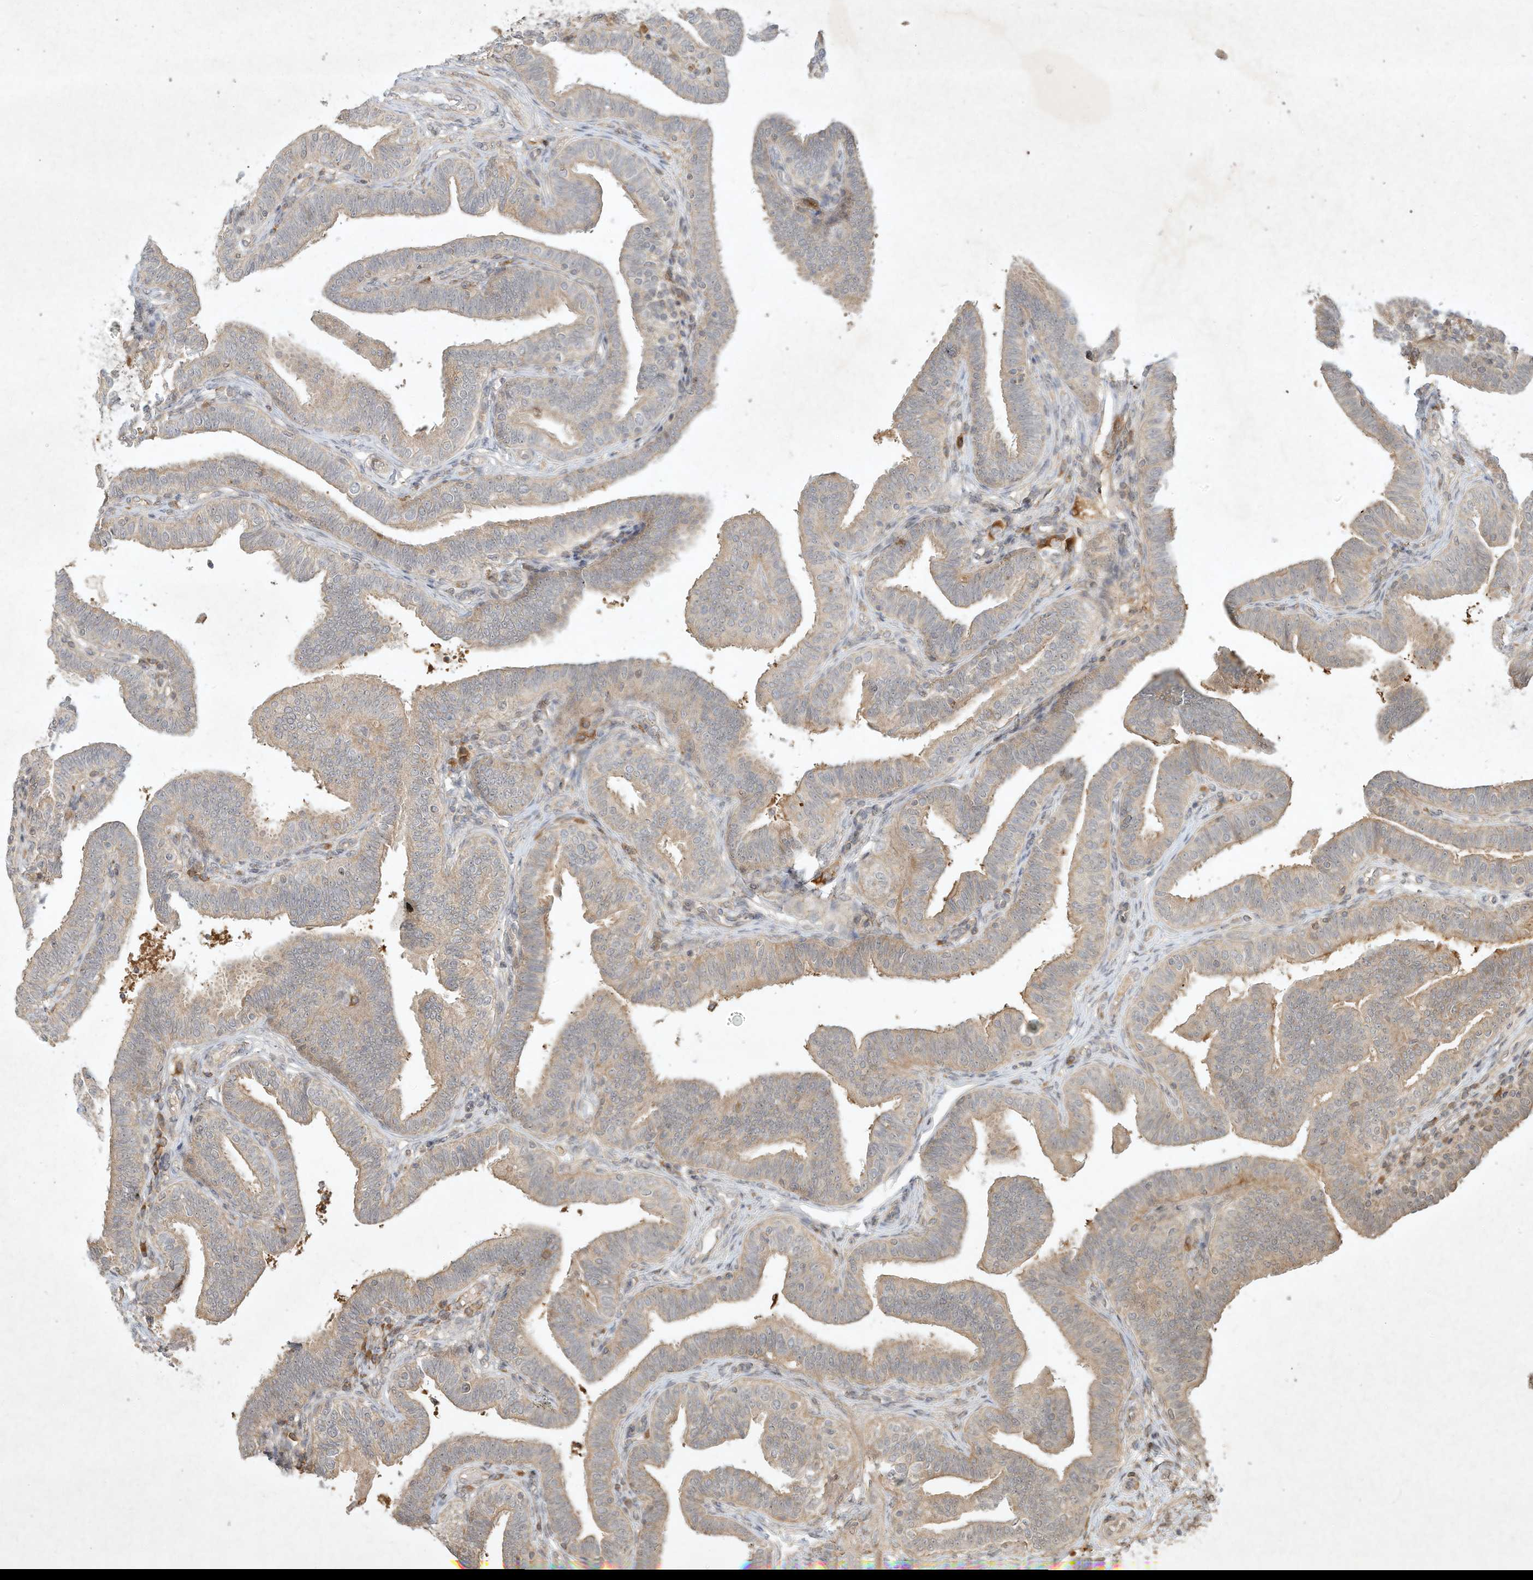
{"staining": {"intensity": "weak", "quantity": ">75%", "location": "cytoplasmic/membranous"}, "tissue": "fallopian tube", "cell_type": "Glandular cells", "image_type": "normal", "snomed": [{"axis": "morphology", "description": "Normal tissue, NOS"}, {"axis": "topography", "description": "Fallopian tube"}], "caption": "DAB (3,3'-diaminobenzidine) immunohistochemical staining of benign human fallopian tube displays weak cytoplasmic/membranous protein positivity in approximately >75% of glandular cells. (Brightfield microscopy of DAB IHC at high magnification).", "gene": "BTRC", "patient": {"sex": "female", "age": 39}}